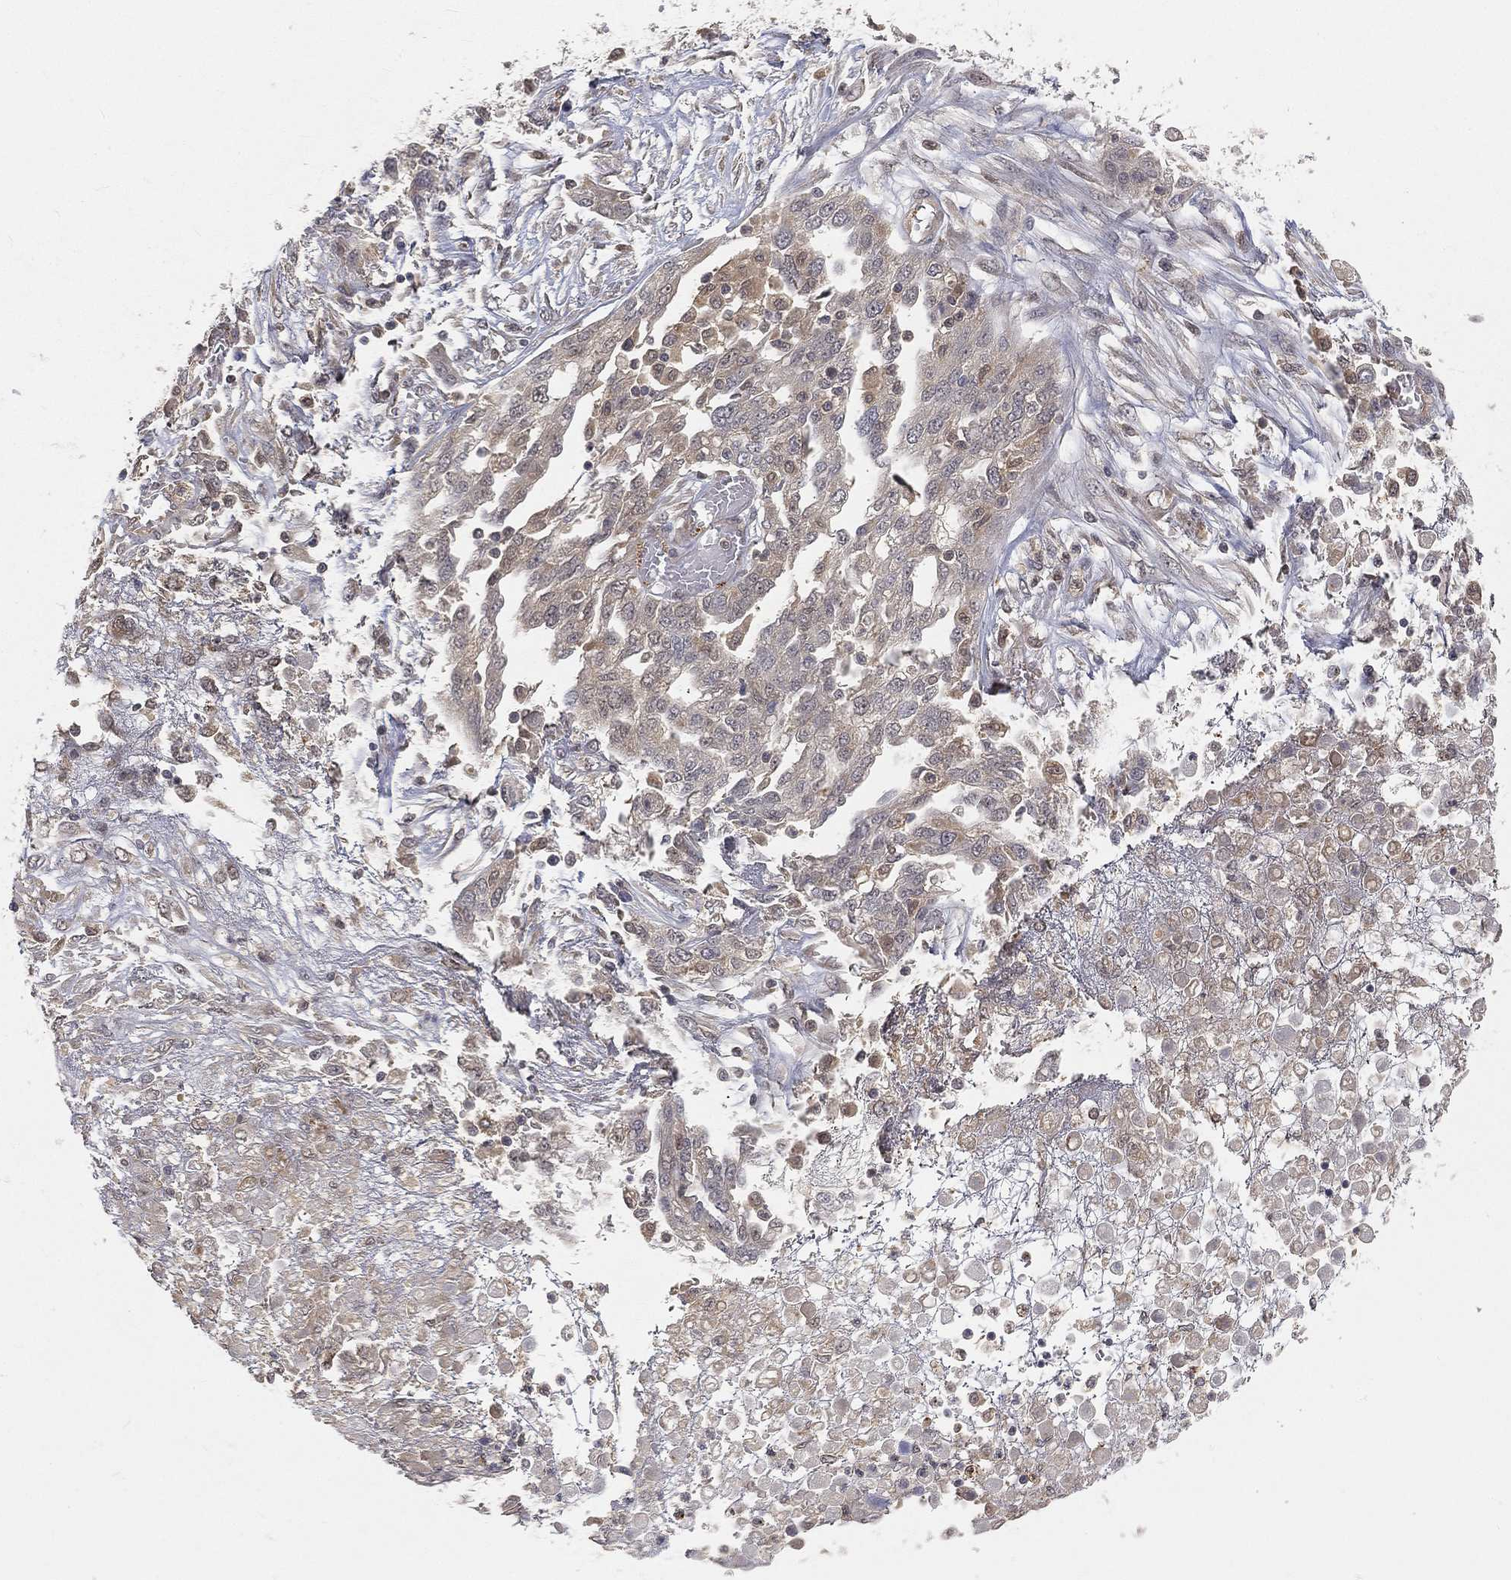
{"staining": {"intensity": "negative", "quantity": "none", "location": "none"}, "tissue": "ovarian cancer", "cell_type": "Tumor cells", "image_type": "cancer", "snomed": [{"axis": "morphology", "description": "Cystadenocarcinoma, serous, NOS"}, {"axis": "topography", "description": "Ovary"}], "caption": "The photomicrograph exhibits no significant expression in tumor cells of serous cystadenocarcinoma (ovarian).", "gene": "MAPK1", "patient": {"sex": "female", "age": 67}}